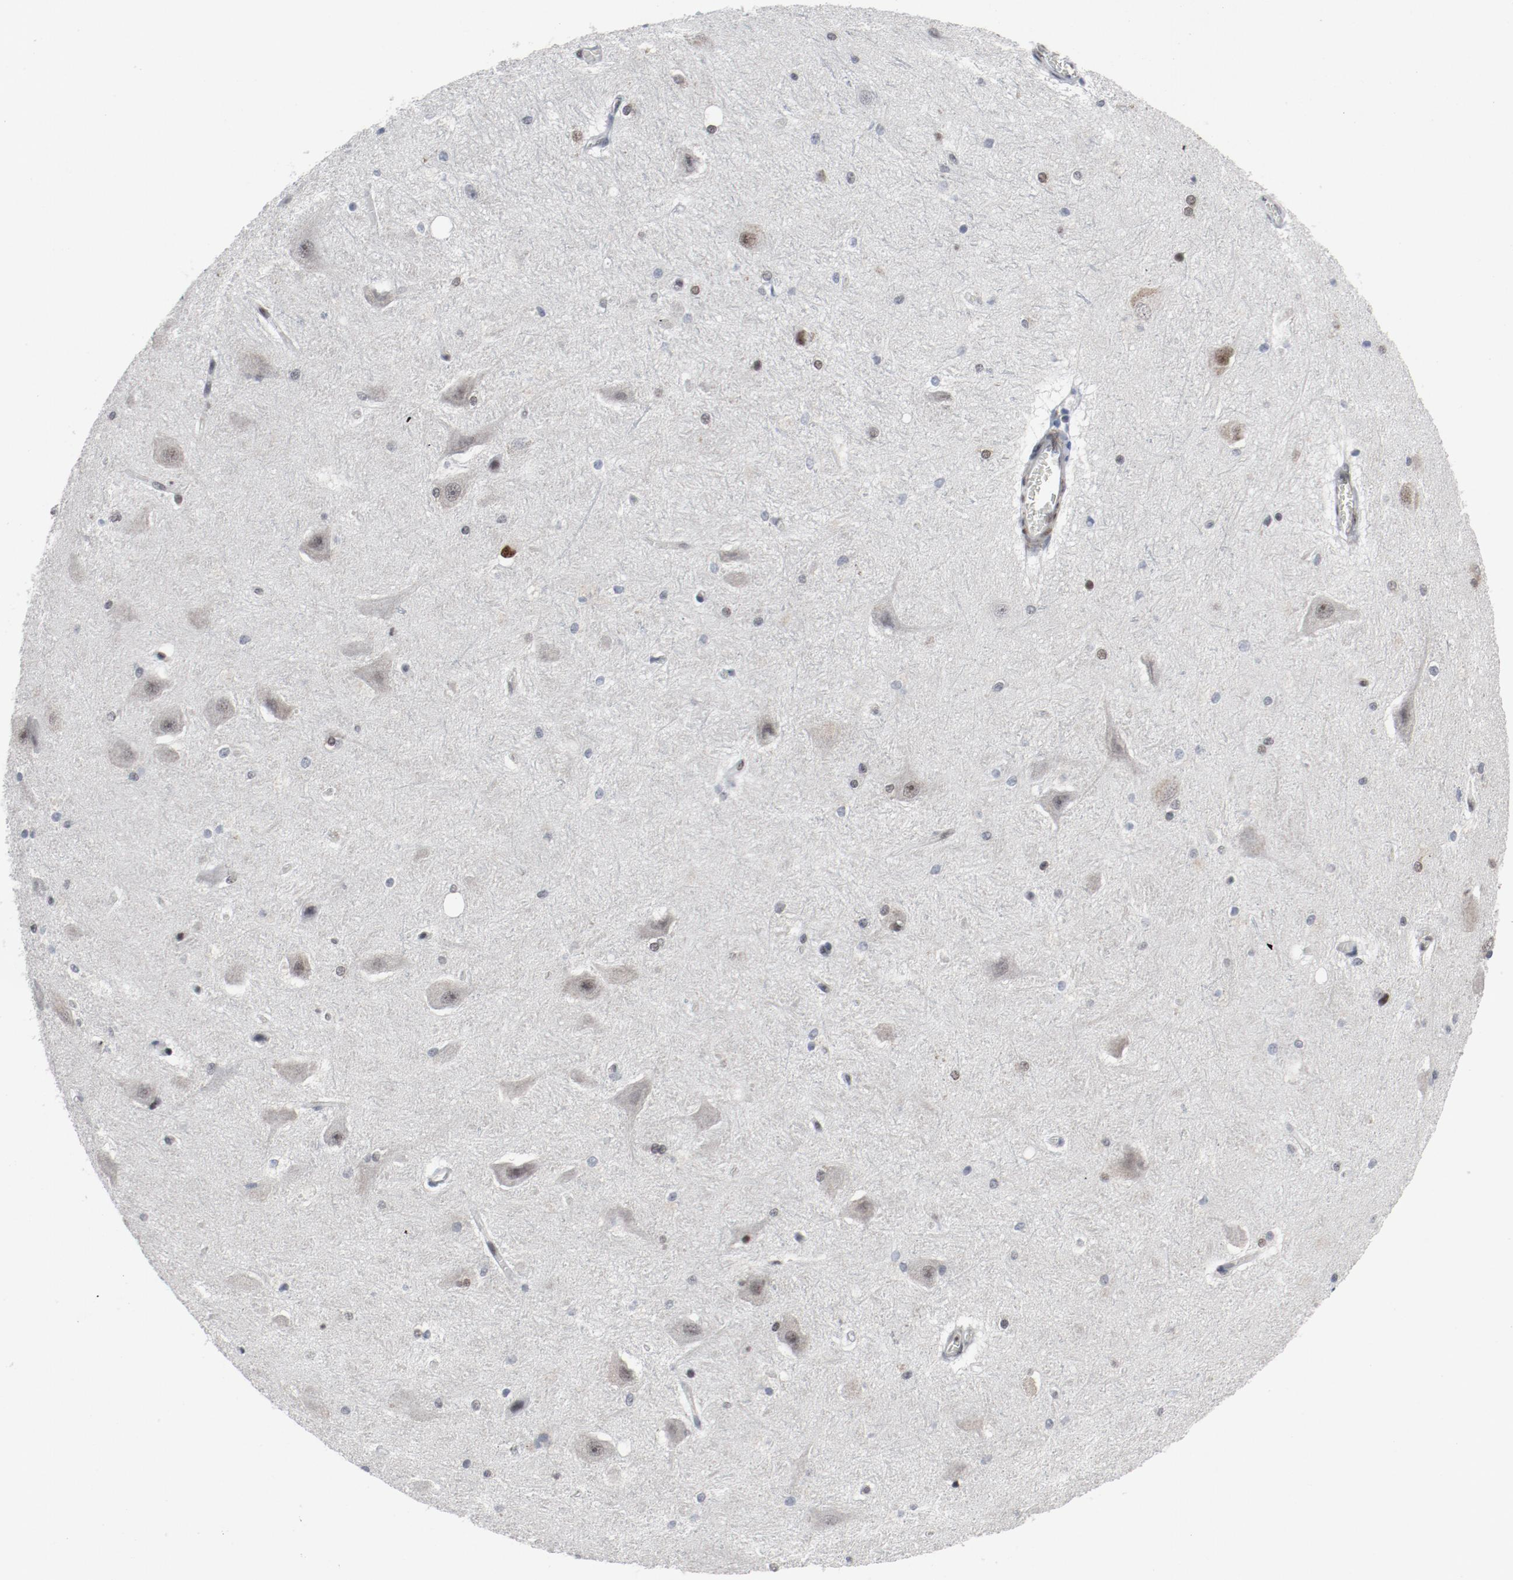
{"staining": {"intensity": "weak", "quantity": "25%-75%", "location": "cytoplasmic/membranous"}, "tissue": "hippocampus", "cell_type": "Glial cells", "image_type": "normal", "snomed": [{"axis": "morphology", "description": "Normal tissue, NOS"}, {"axis": "topography", "description": "Hippocampus"}], "caption": "Hippocampus stained with DAB IHC exhibits low levels of weak cytoplasmic/membranous expression in about 25%-75% of glial cells.", "gene": "JMJD6", "patient": {"sex": "female", "age": 19}}